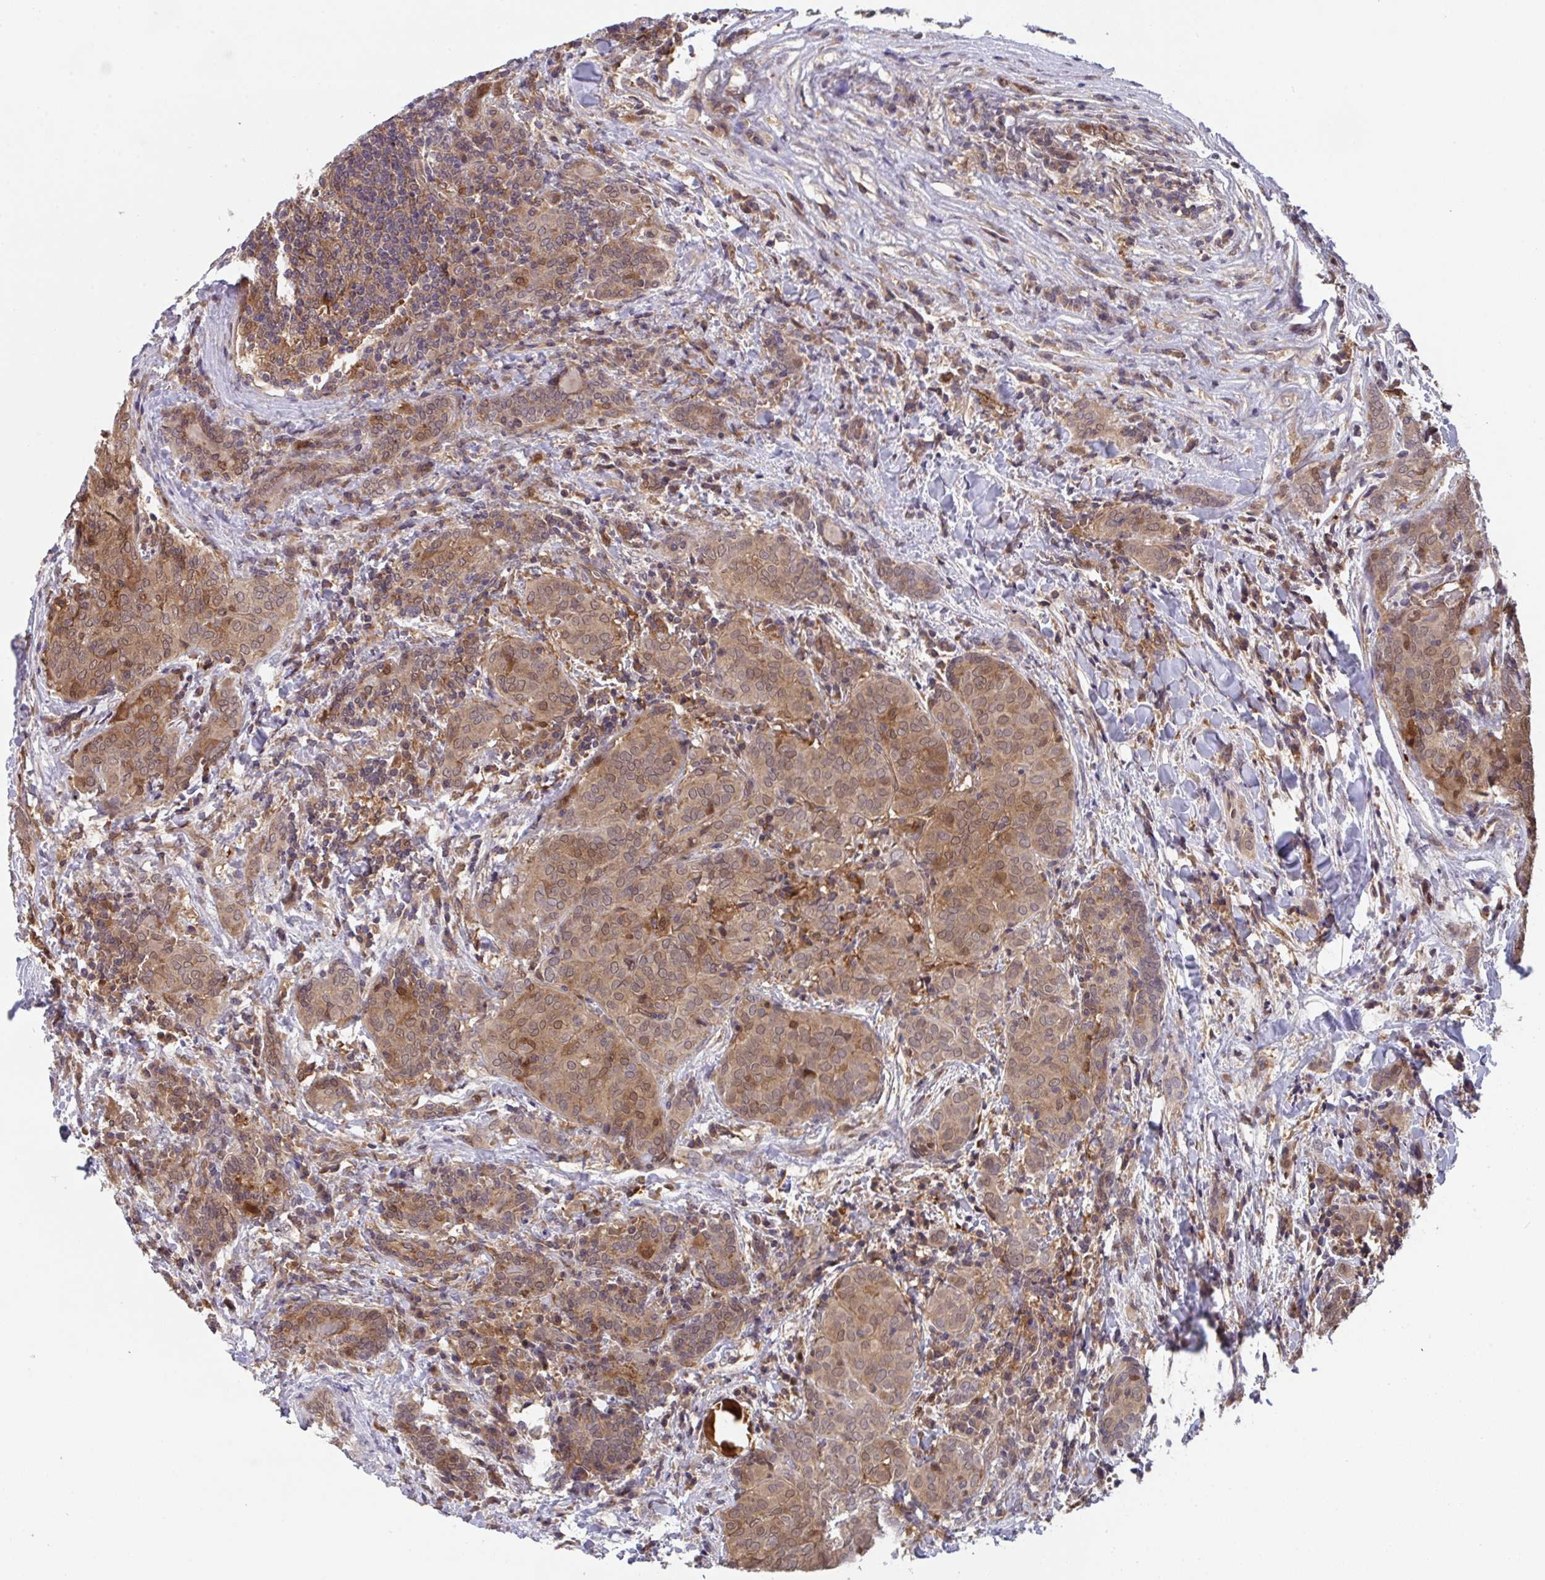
{"staining": {"intensity": "moderate", "quantity": ">75%", "location": "cytoplasmic/membranous,nuclear"}, "tissue": "thyroid cancer", "cell_type": "Tumor cells", "image_type": "cancer", "snomed": [{"axis": "morphology", "description": "Papillary adenocarcinoma, NOS"}, {"axis": "topography", "description": "Thyroid gland"}], "caption": "DAB immunohistochemical staining of human thyroid cancer (papillary adenocarcinoma) demonstrates moderate cytoplasmic/membranous and nuclear protein staining in approximately >75% of tumor cells.", "gene": "TIGAR", "patient": {"sex": "female", "age": 30}}